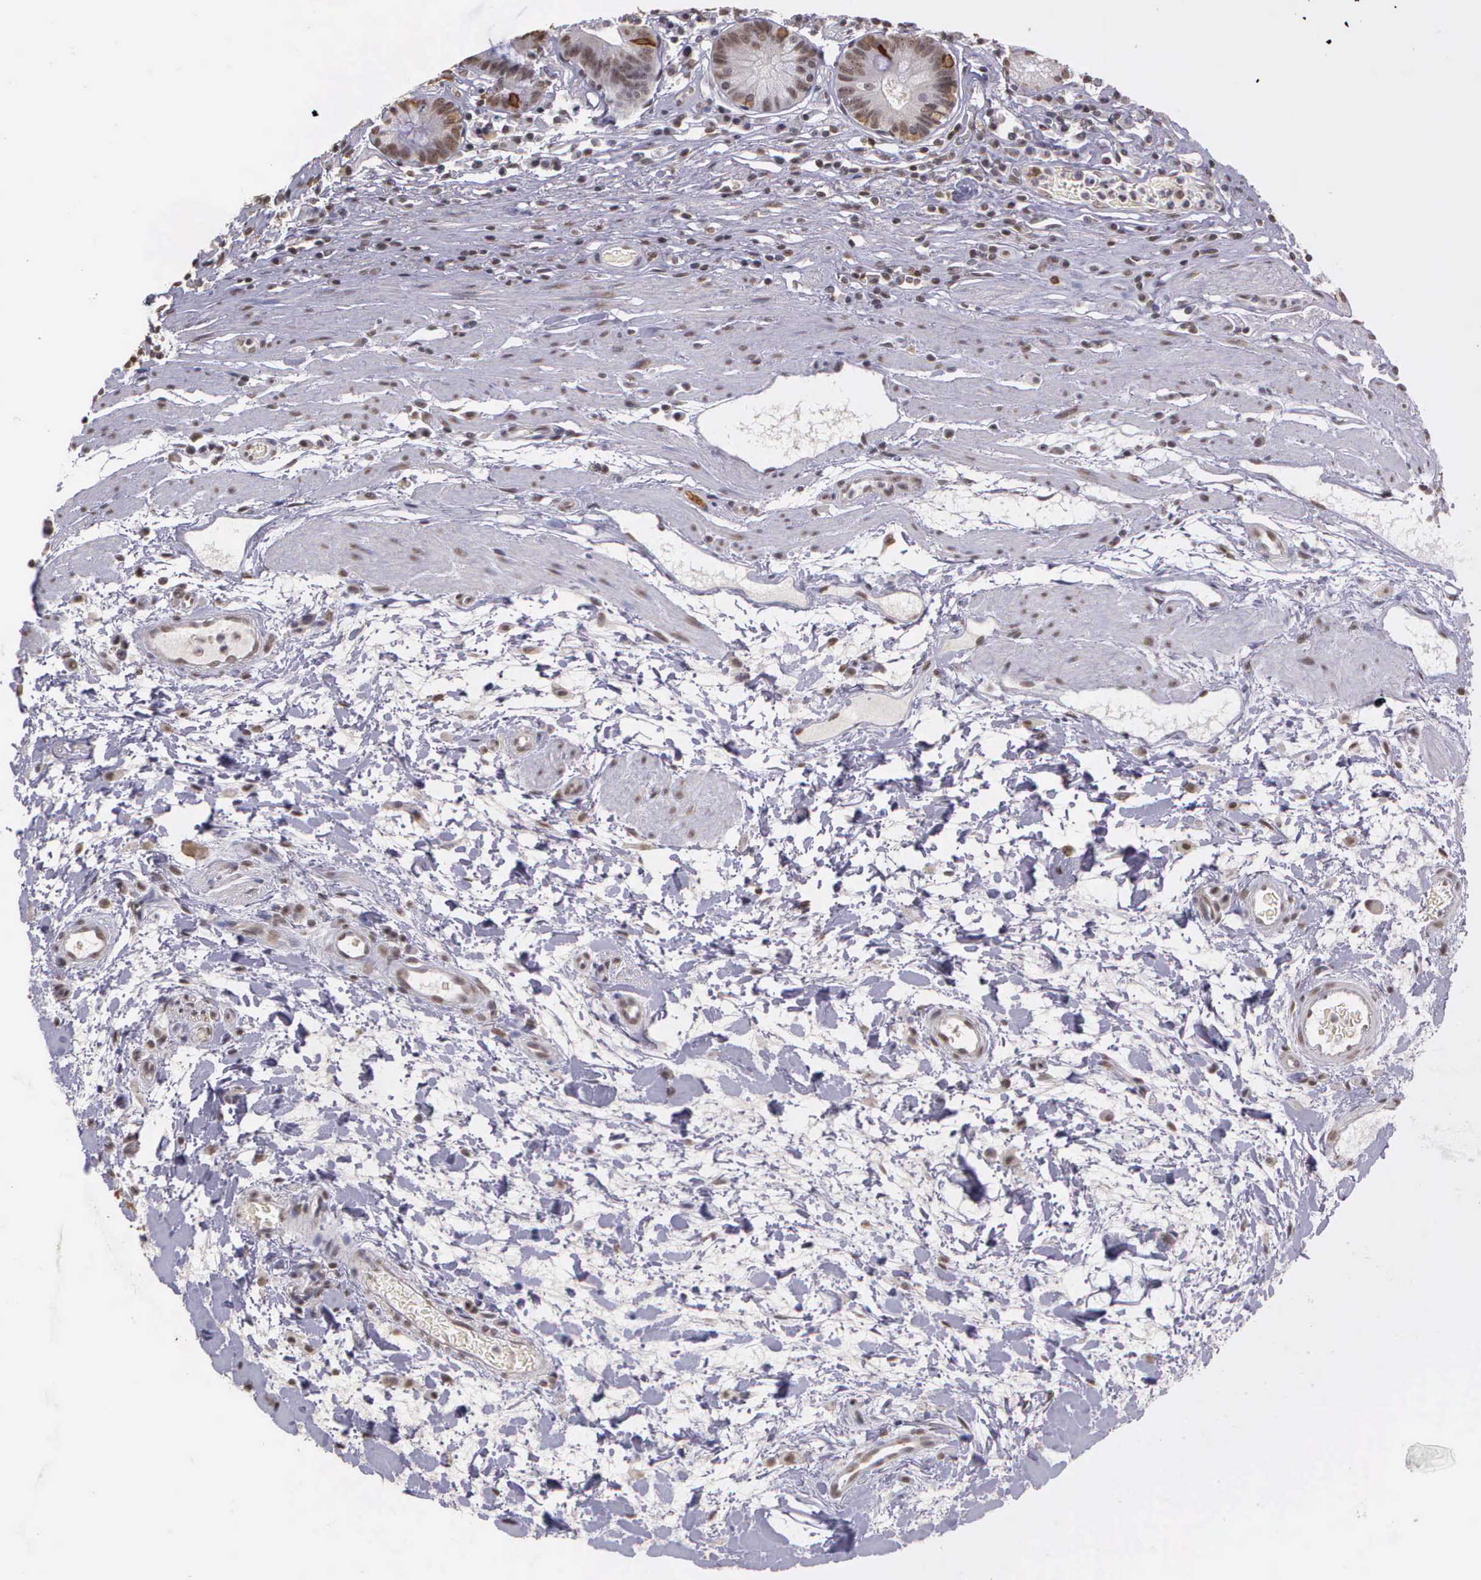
{"staining": {"intensity": "negative", "quantity": "none", "location": "none"}, "tissue": "stomach", "cell_type": "Glandular cells", "image_type": "normal", "snomed": [{"axis": "morphology", "description": "Normal tissue, NOS"}, {"axis": "topography", "description": "Stomach, lower"}], "caption": "Unremarkable stomach was stained to show a protein in brown. There is no significant staining in glandular cells. The staining was performed using DAB (3,3'-diaminobenzidine) to visualize the protein expression in brown, while the nuclei were stained in blue with hematoxylin (Magnification: 20x).", "gene": "ARMCX5", "patient": {"sex": "male", "age": 58}}